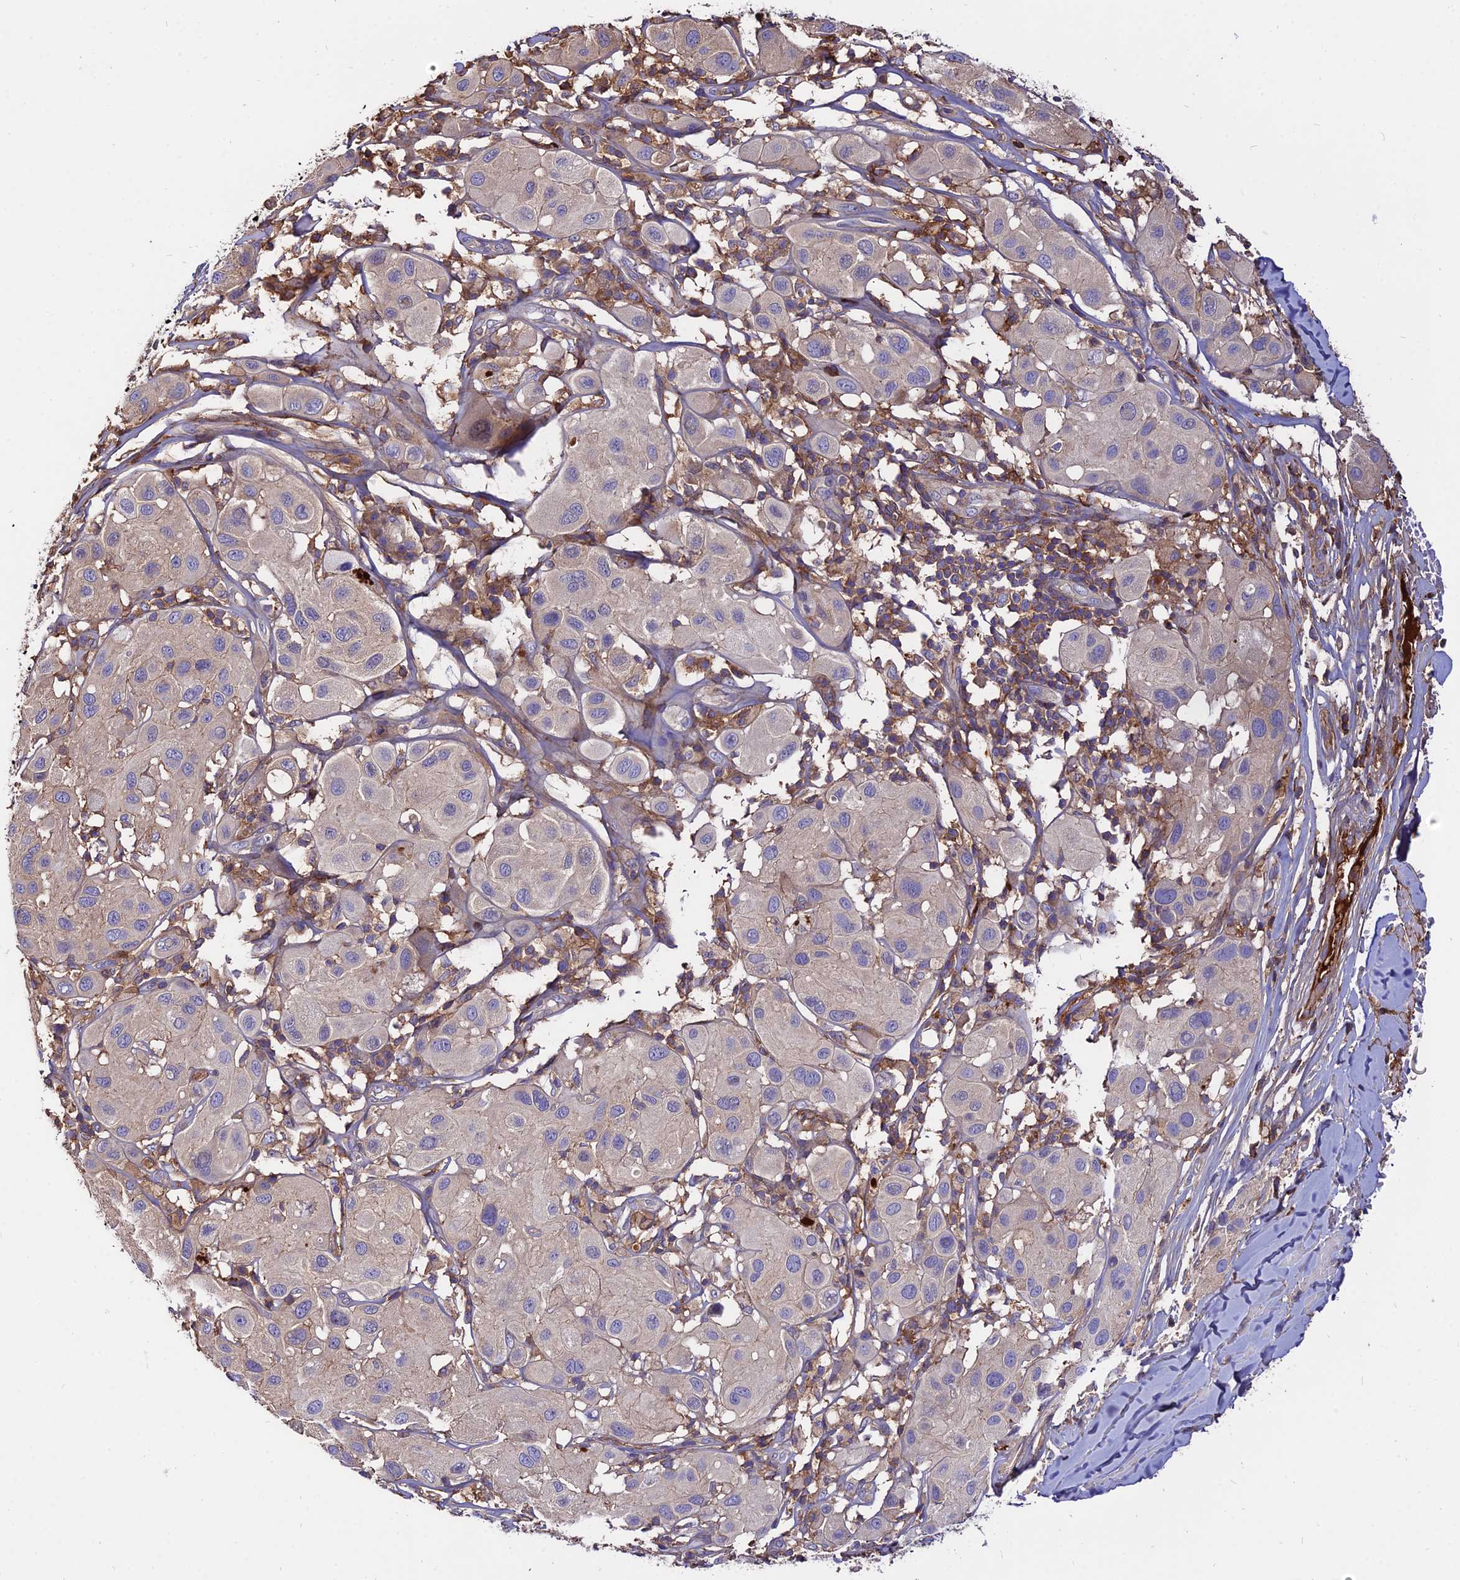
{"staining": {"intensity": "negative", "quantity": "none", "location": "none"}, "tissue": "melanoma", "cell_type": "Tumor cells", "image_type": "cancer", "snomed": [{"axis": "morphology", "description": "Malignant melanoma, Metastatic site"}, {"axis": "topography", "description": "Skin"}], "caption": "High power microscopy histopathology image of an IHC micrograph of malignant melanoma (metastatic site), revealing no significant staining in tumor cells.", "gene": "PYM1", "patient": {"sex": "male", "age": 41}}